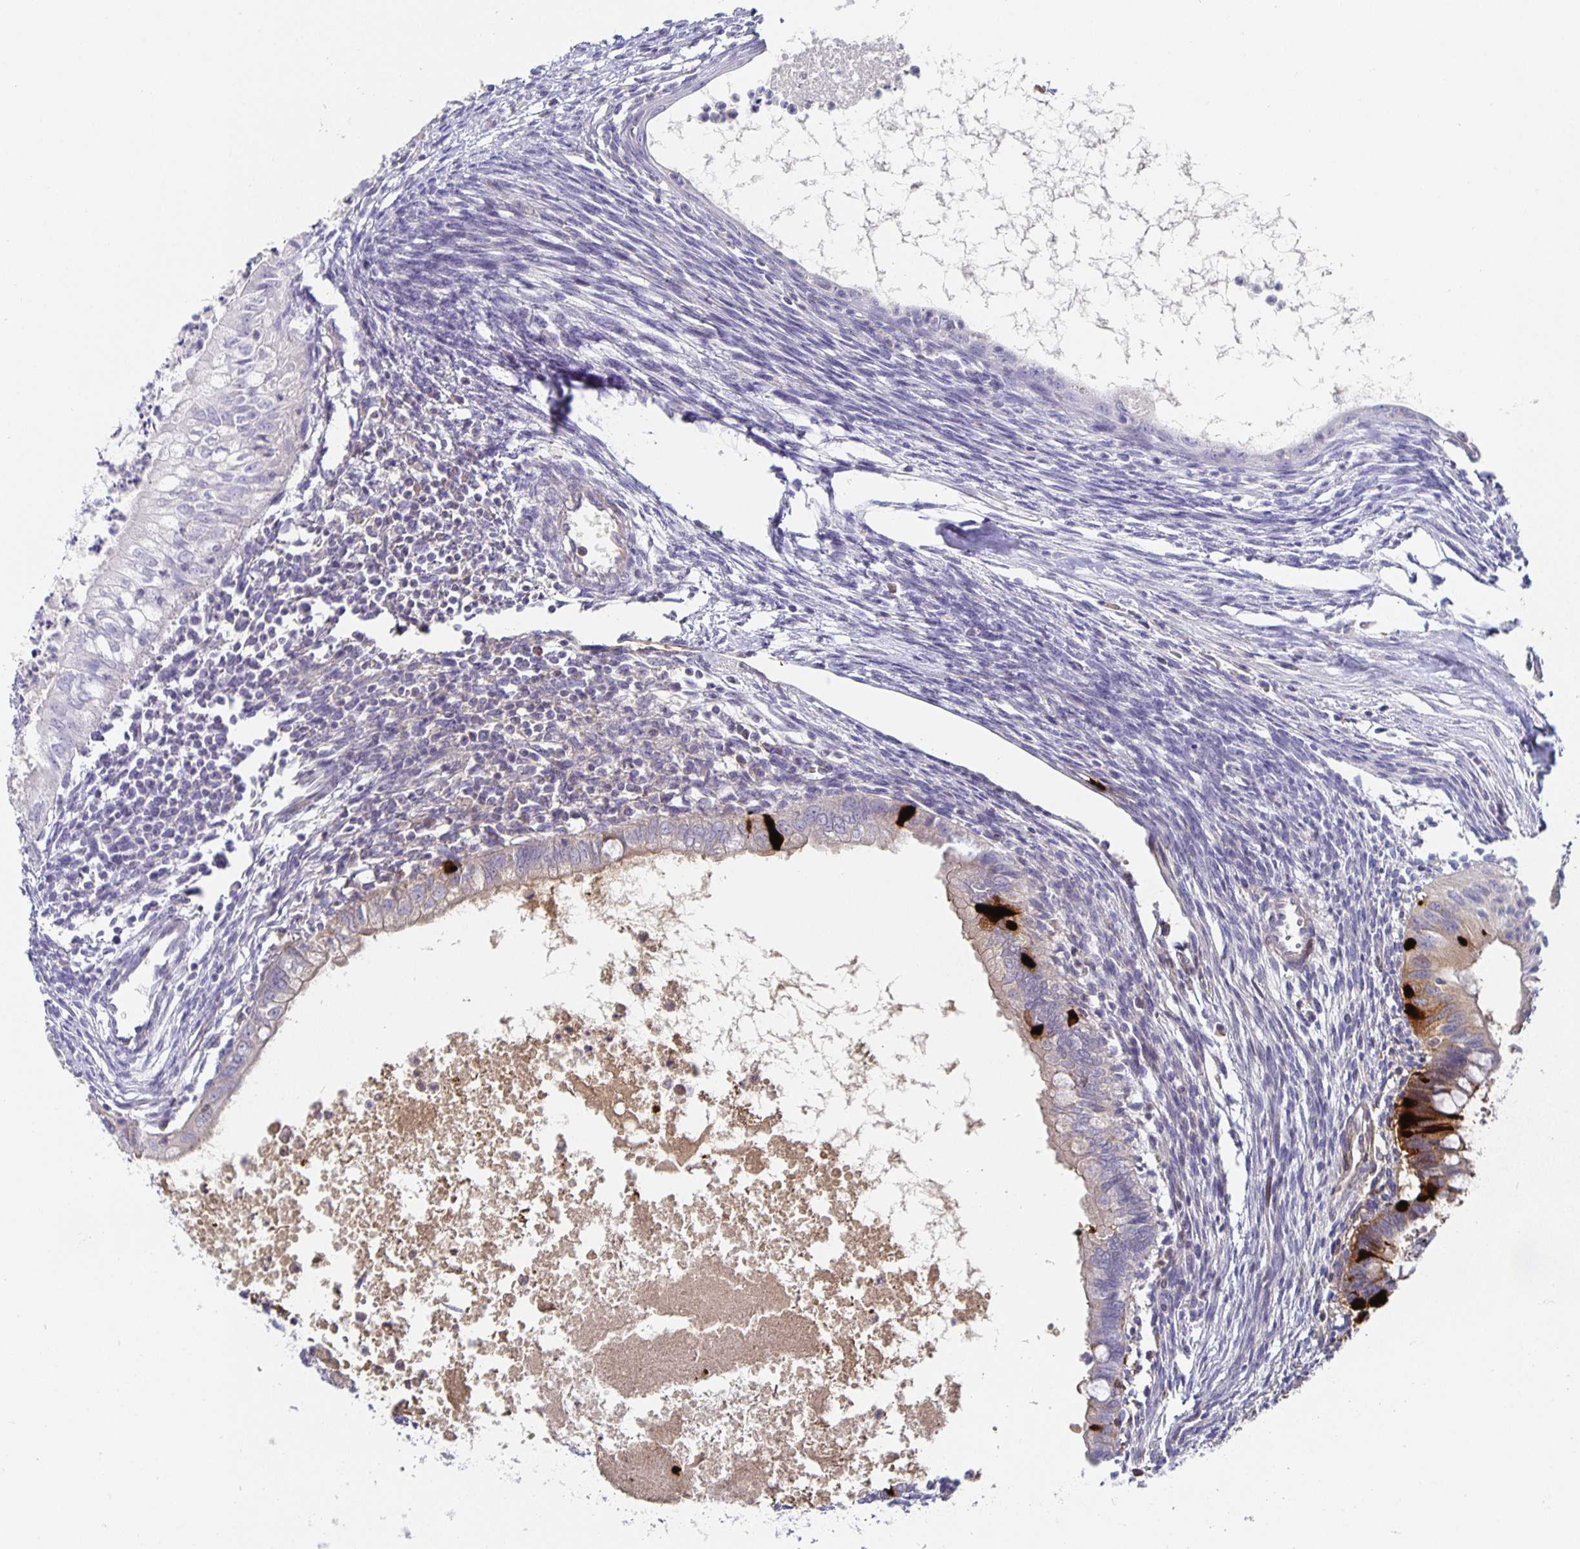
{"staining": {"intensity": "strong", "quantity": "<25%", "location": "cytoplasmic/membranous"}, "tissue": "testis cancer", "cell_type": "Tumor cells", "image_type": "cancer", "snomed": [{"axis": "morphology", "description": "Carcinoma, Embryonal, NOS"}, {"axis": "topography", "description": "Testis"}], "caption": "This is a histology image of immunohistochemistry (IHC) staining of testis cancer, which shows strong expression in the cytoplasmic/membranous of tumor cells.", "gene": "CHGA", "patient": {"sex": "male", "age": 37}}